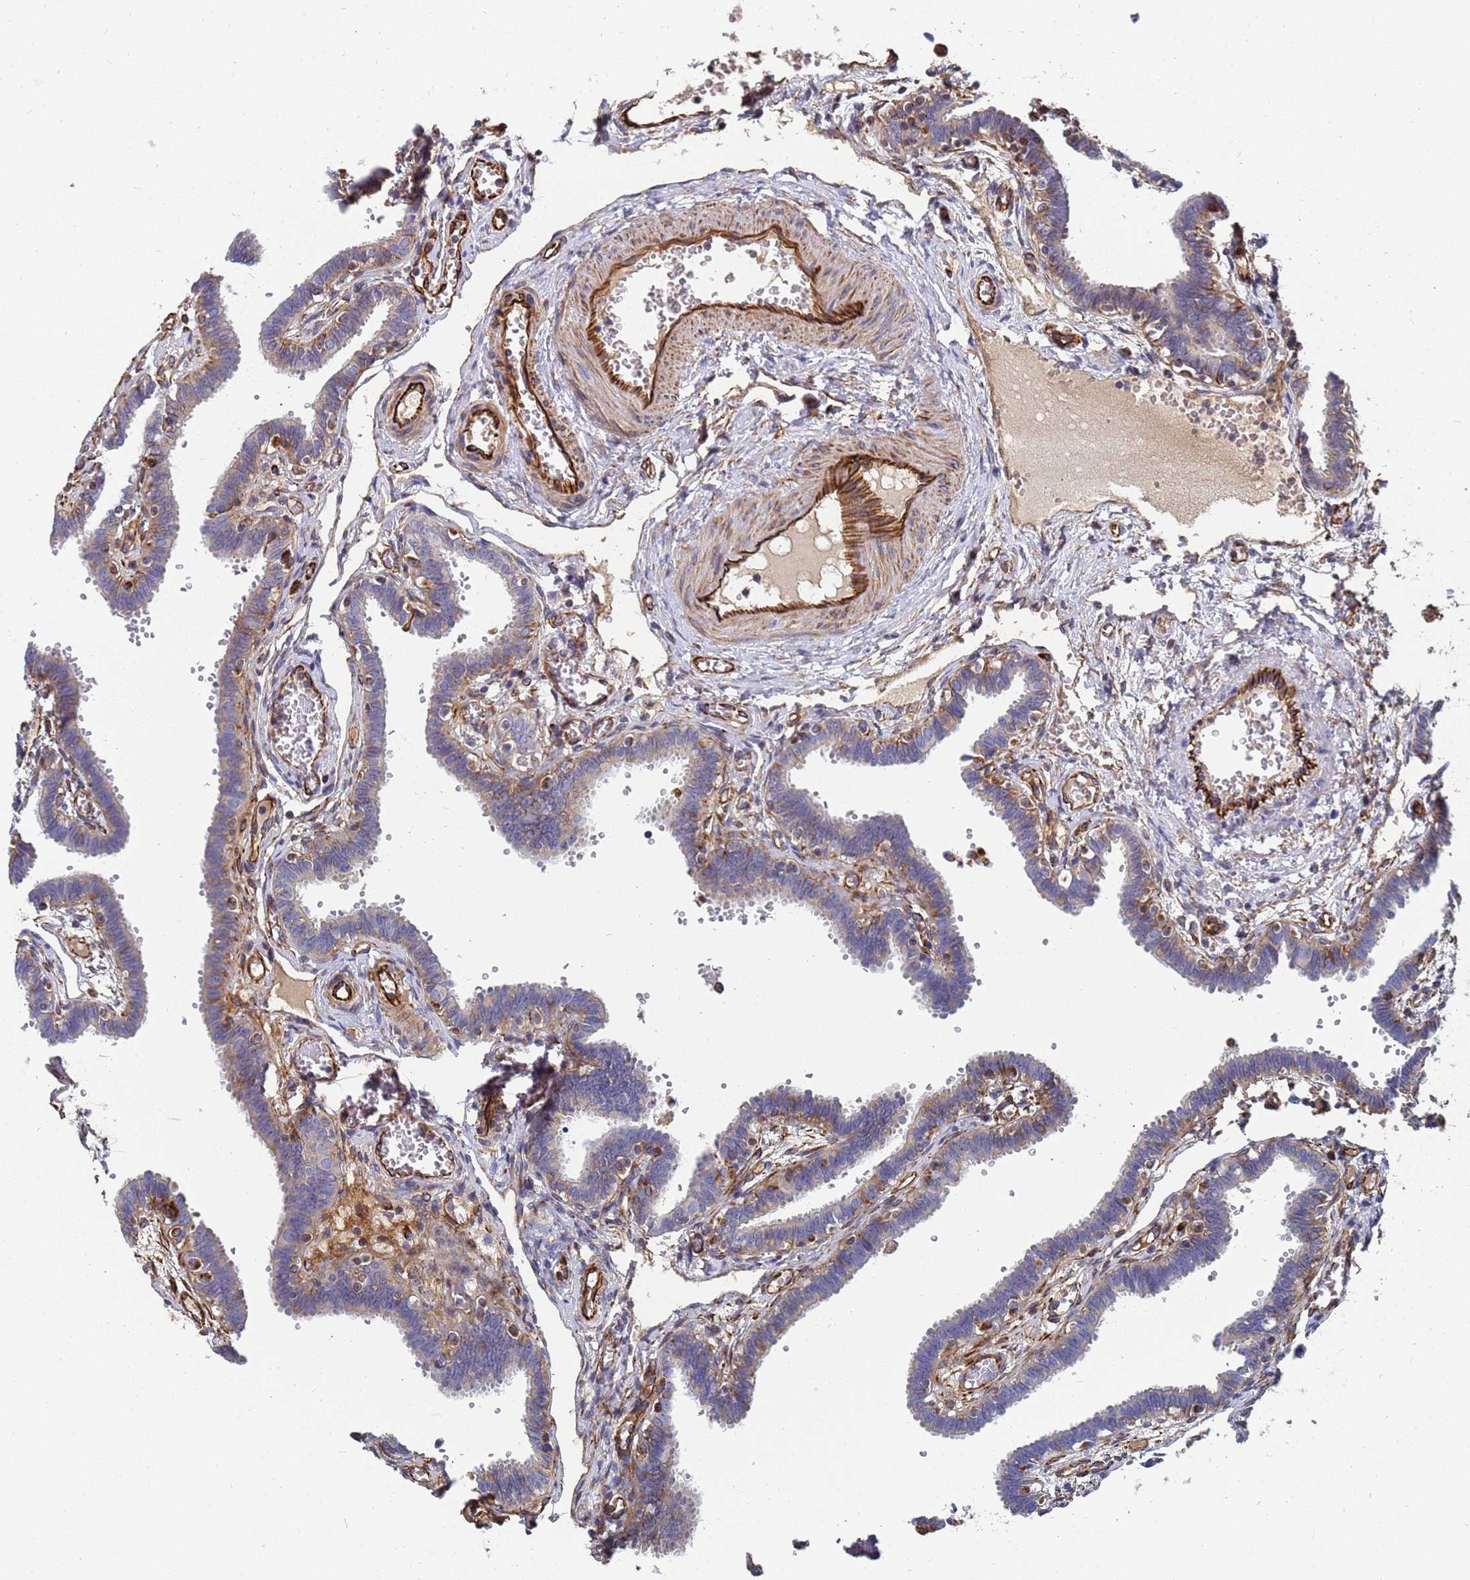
{"staining": {"intensity": "negative", "quantity": "none", "location": "none"}, "tissue": "fallopian tube", "cell_type": "Glandular cells", "image_type": "normal", "snomed": [{"axis": "morphology", "description": "Normal tissue, NOS"}, {"axis": "topography", "description": "Fallopian tube"}, {"axis": "topography", "description": "Placenta"}], "caption": "Glandular cells show no significant protein staining in unremarkable fallopian tube.", "gene": "SYT13", "patient": {"sex": "female", "age": 32}}